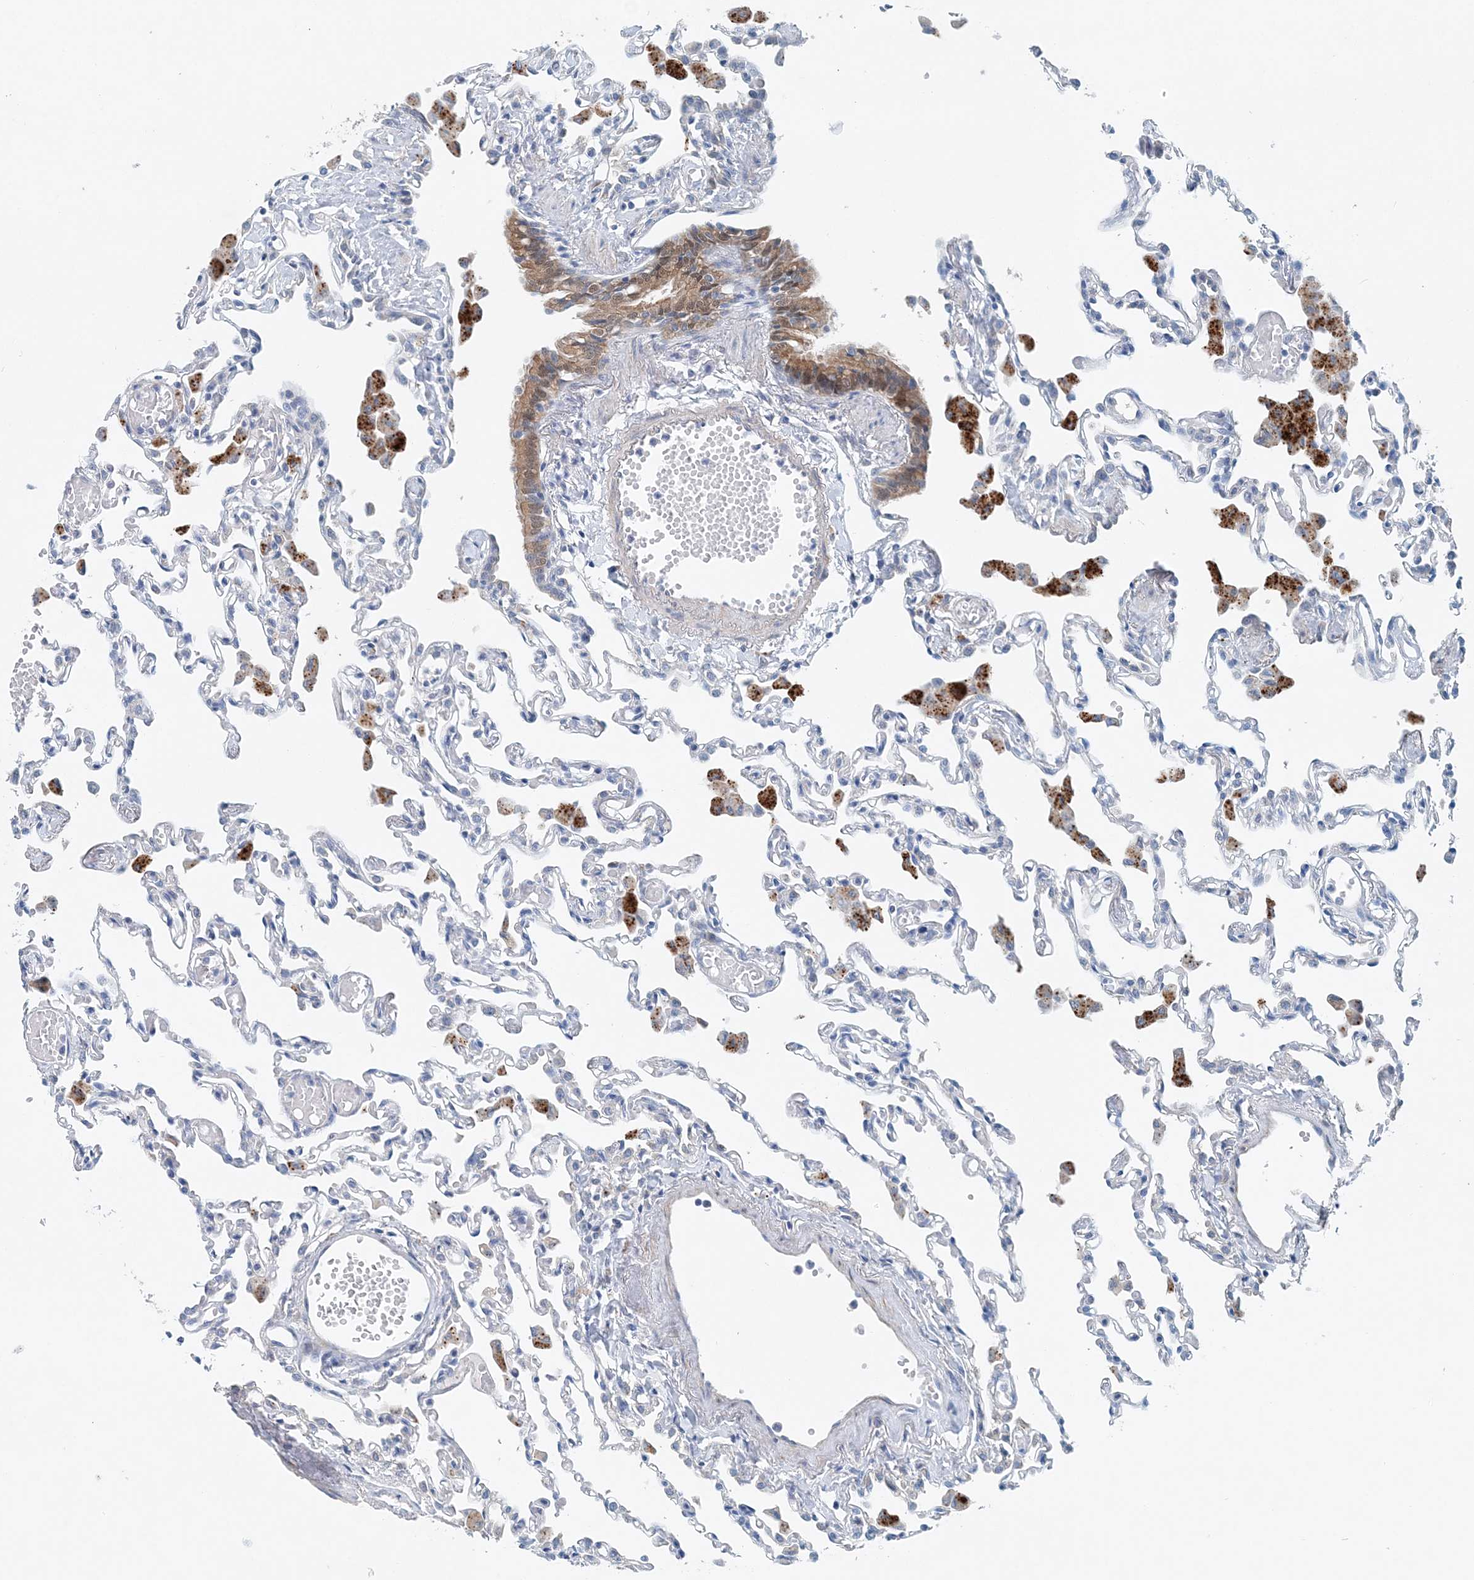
{"staining": {"intensity": "negative", "quantity": "none", "location": "none"}, "tissue": "lung", "cell_type": "Alveolar cells", "image_type": "normal", "snomed": [{"axis": "morphology", "description": "Normal tissue, NOS"}, {"axis": "topography", "description": "Bronchus"}, {"axis": "topography", "description": "Lung"}], "caption": "A histopathology image of lung stained for a protein demonstrates no brown staining in alveolar cells. Nuclei are stained in blue.", "gene": "PFN2", "patient": {"sex": "female", "age": 49}}